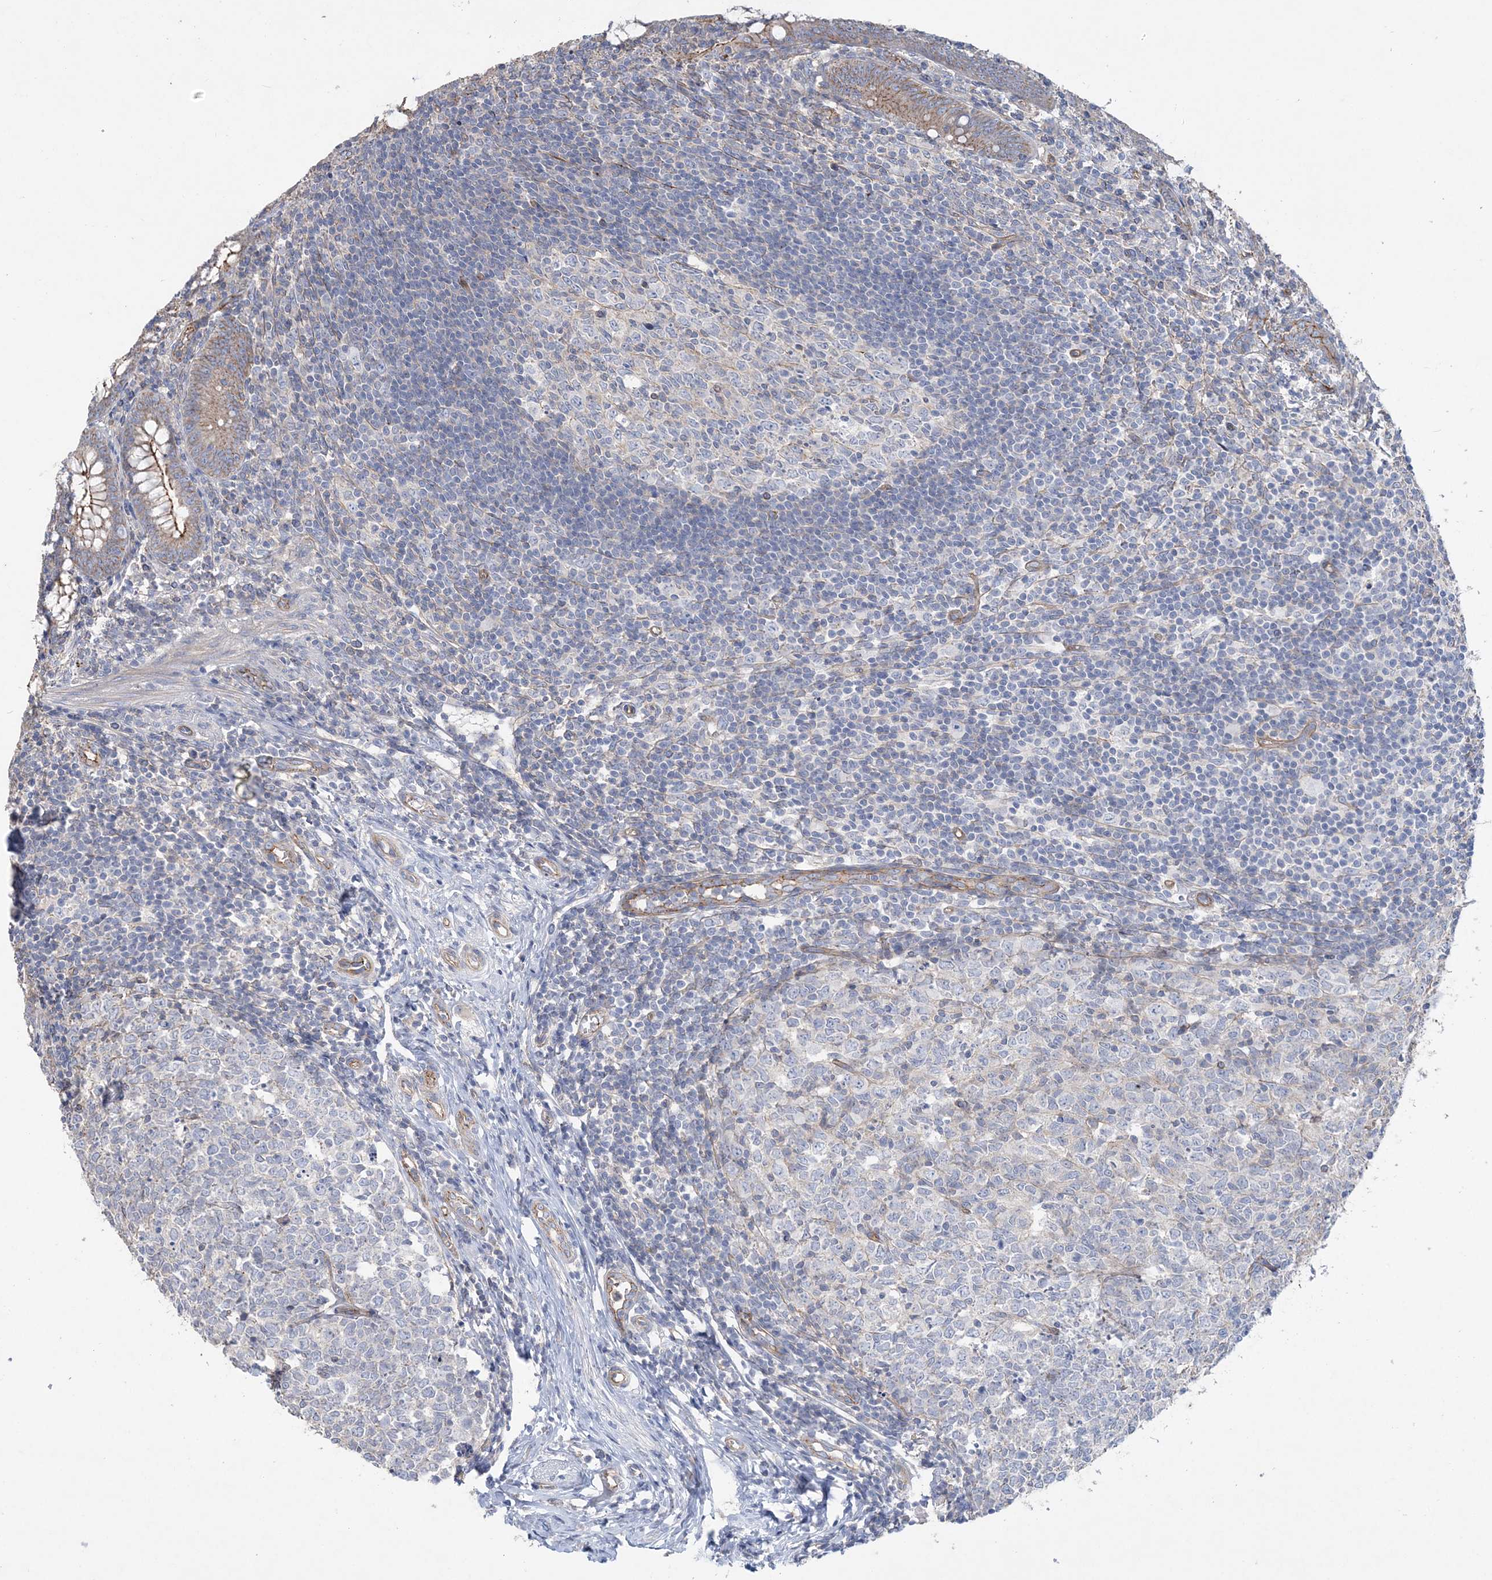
{"staining": {"intensity": "moderate", "quantity": ">75%", "location": "cytoplasmic/membranous"}, "tissue": "appendix", "cell_type": "Glandular cells", "image_type": "normal", "snomed": [{"axis": "morphology", "description": "Normal tissue, NOS"}, {"axis": "topography", "description": "Appendix"}], "caption": "A micrograph of human appendix stained for a protein demonstrates moderate cytoplasmic/membranous brown staining in glandular cells. Nuclei are stained in blue.", "gene": "PIGC", "patient": {"sex": "male", "age": 14}}